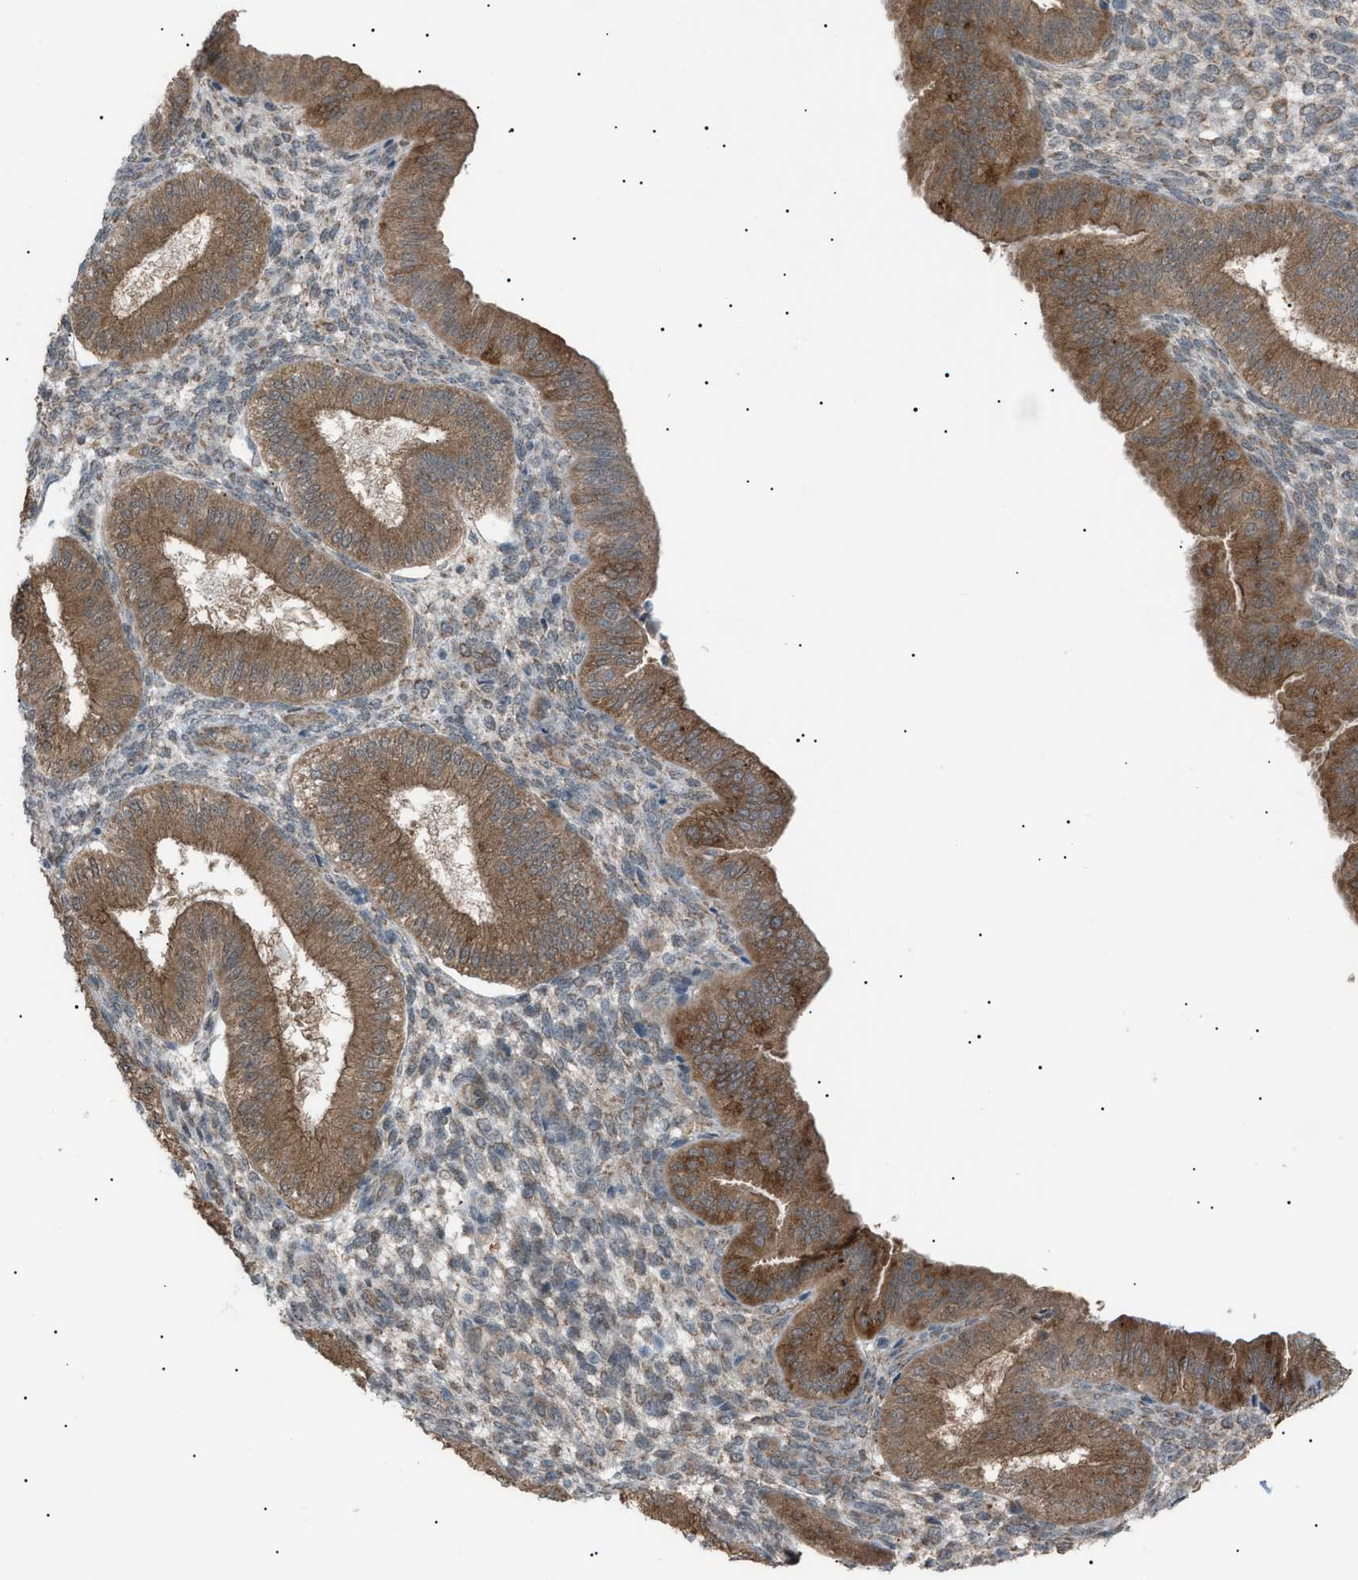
{"staining": {"intensity": "weak", "quantity": "25%-75%", "location": "cytoplasmic/membranous"}, "tissue": "endometrium", "cell_type": "Cells in endometrial stroma", "image_type": "normal", "snomed": [{"axis": "morphology", "description": "Normal tissue, NOS"}, {"axis": "topography", "description": "Endometrium"}], "caption": "Immunohistochemical staining of benign endometrium exhibits low levels of weak cytoplasmic/membranous positivity in approximately 25%-75% of cells in endometrial stroma. The staining was performed using DAB to visualize the protein expression in brown, while the nuclei were stained in blue with hematoxylin (Magnification: 20x).", "gene": "LPIN2", "patient": {"sex": "female", "age": 39}}